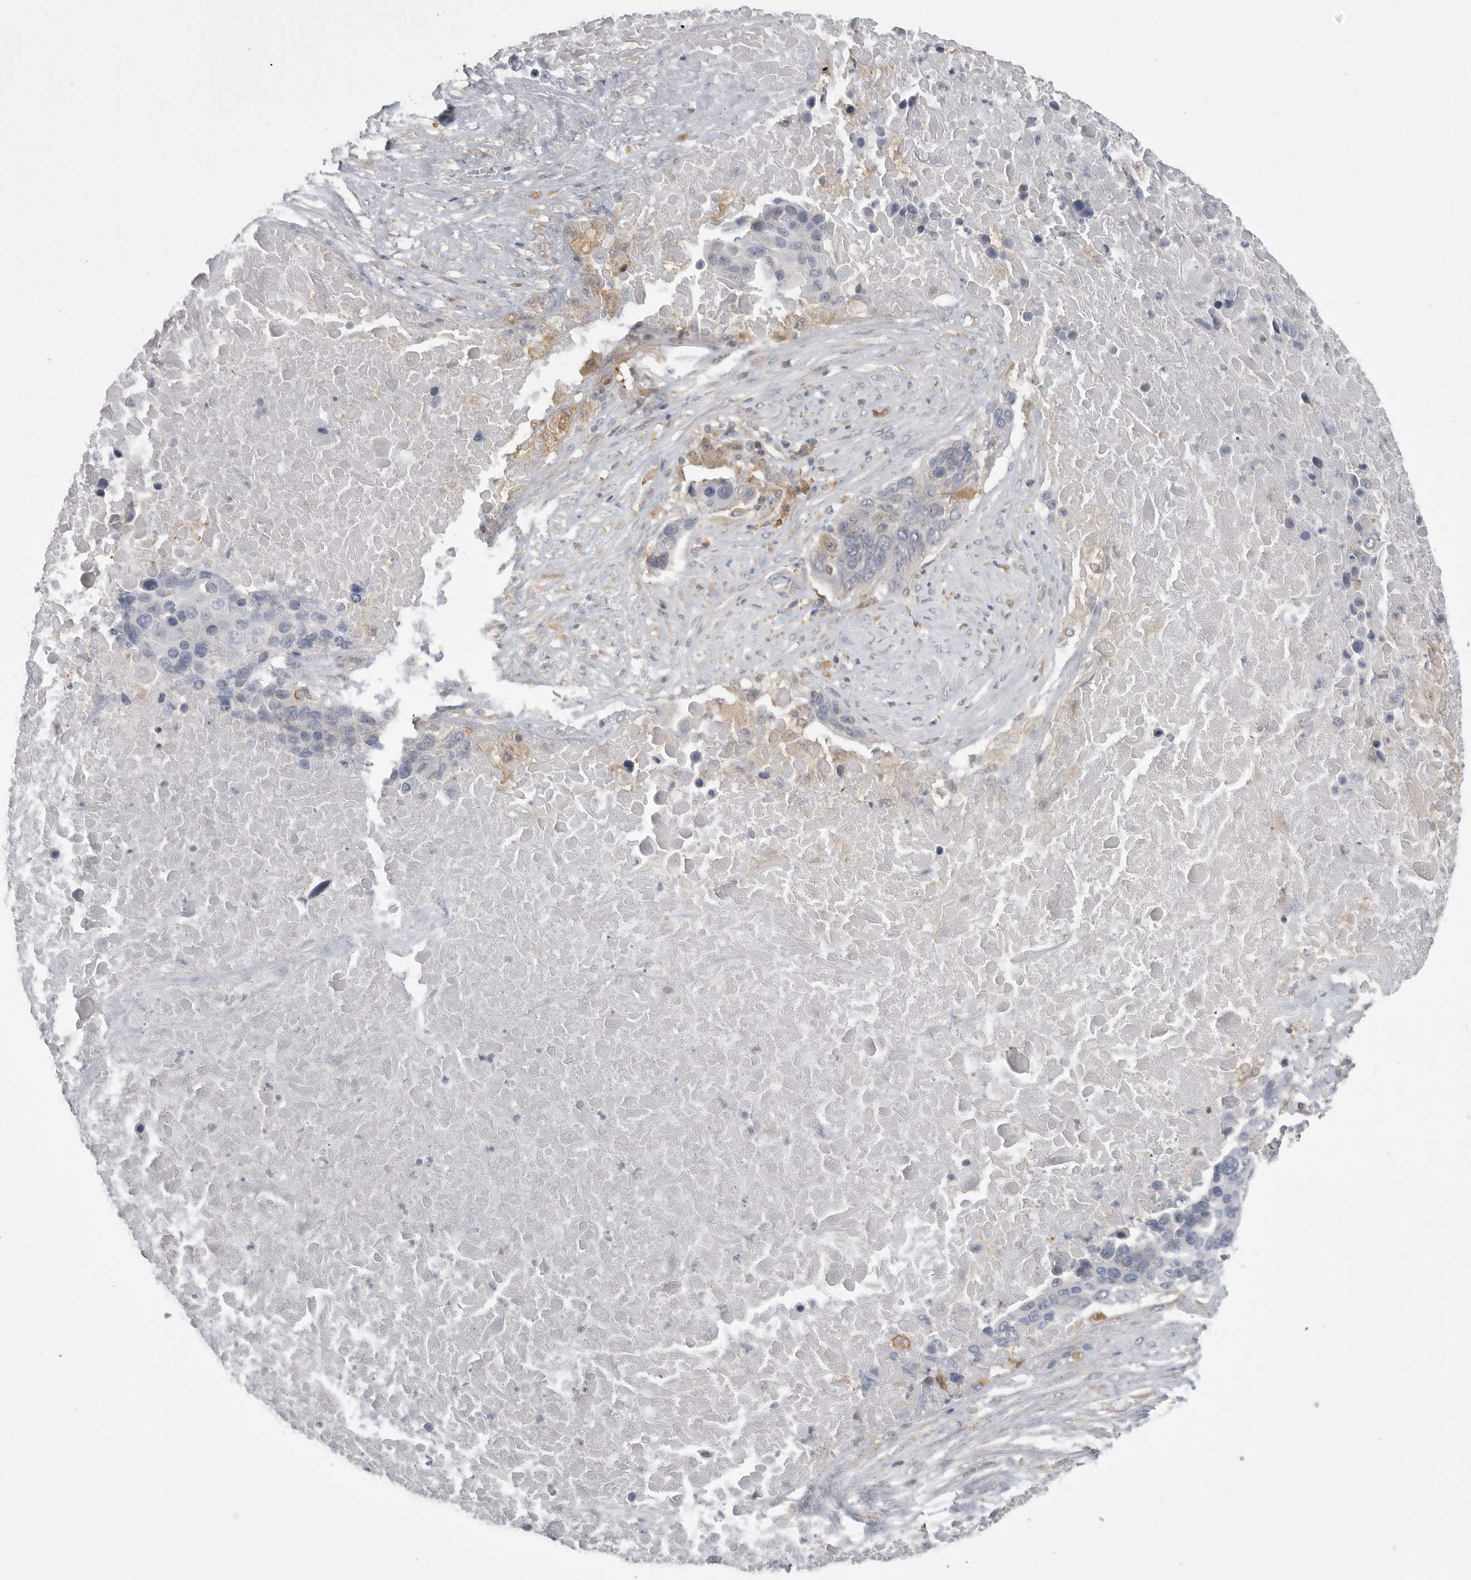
{"staining": {"intensity": "negative", "quantity": "none", "location": "none"}, "tissue": "lung cancer", "cell_type": "Tumor cells", "image_type": "cancer", "snomed": [{"axis": "morphology", "description": "Squamous cell carcinoma, NOS"}, {"axis": "topography", "description": "Lung"}], "caption": "High power microscopy image of an immunohistochemistry image of lung squamous cell carcinoma, revealing no significant positivity in tumor cells. The staining is performed using DAB brown chromogen with nuclei counter-stained in using hematoxylin.", "gene": "KYAT3", "patient": {"sex": "male", "age": 66}}